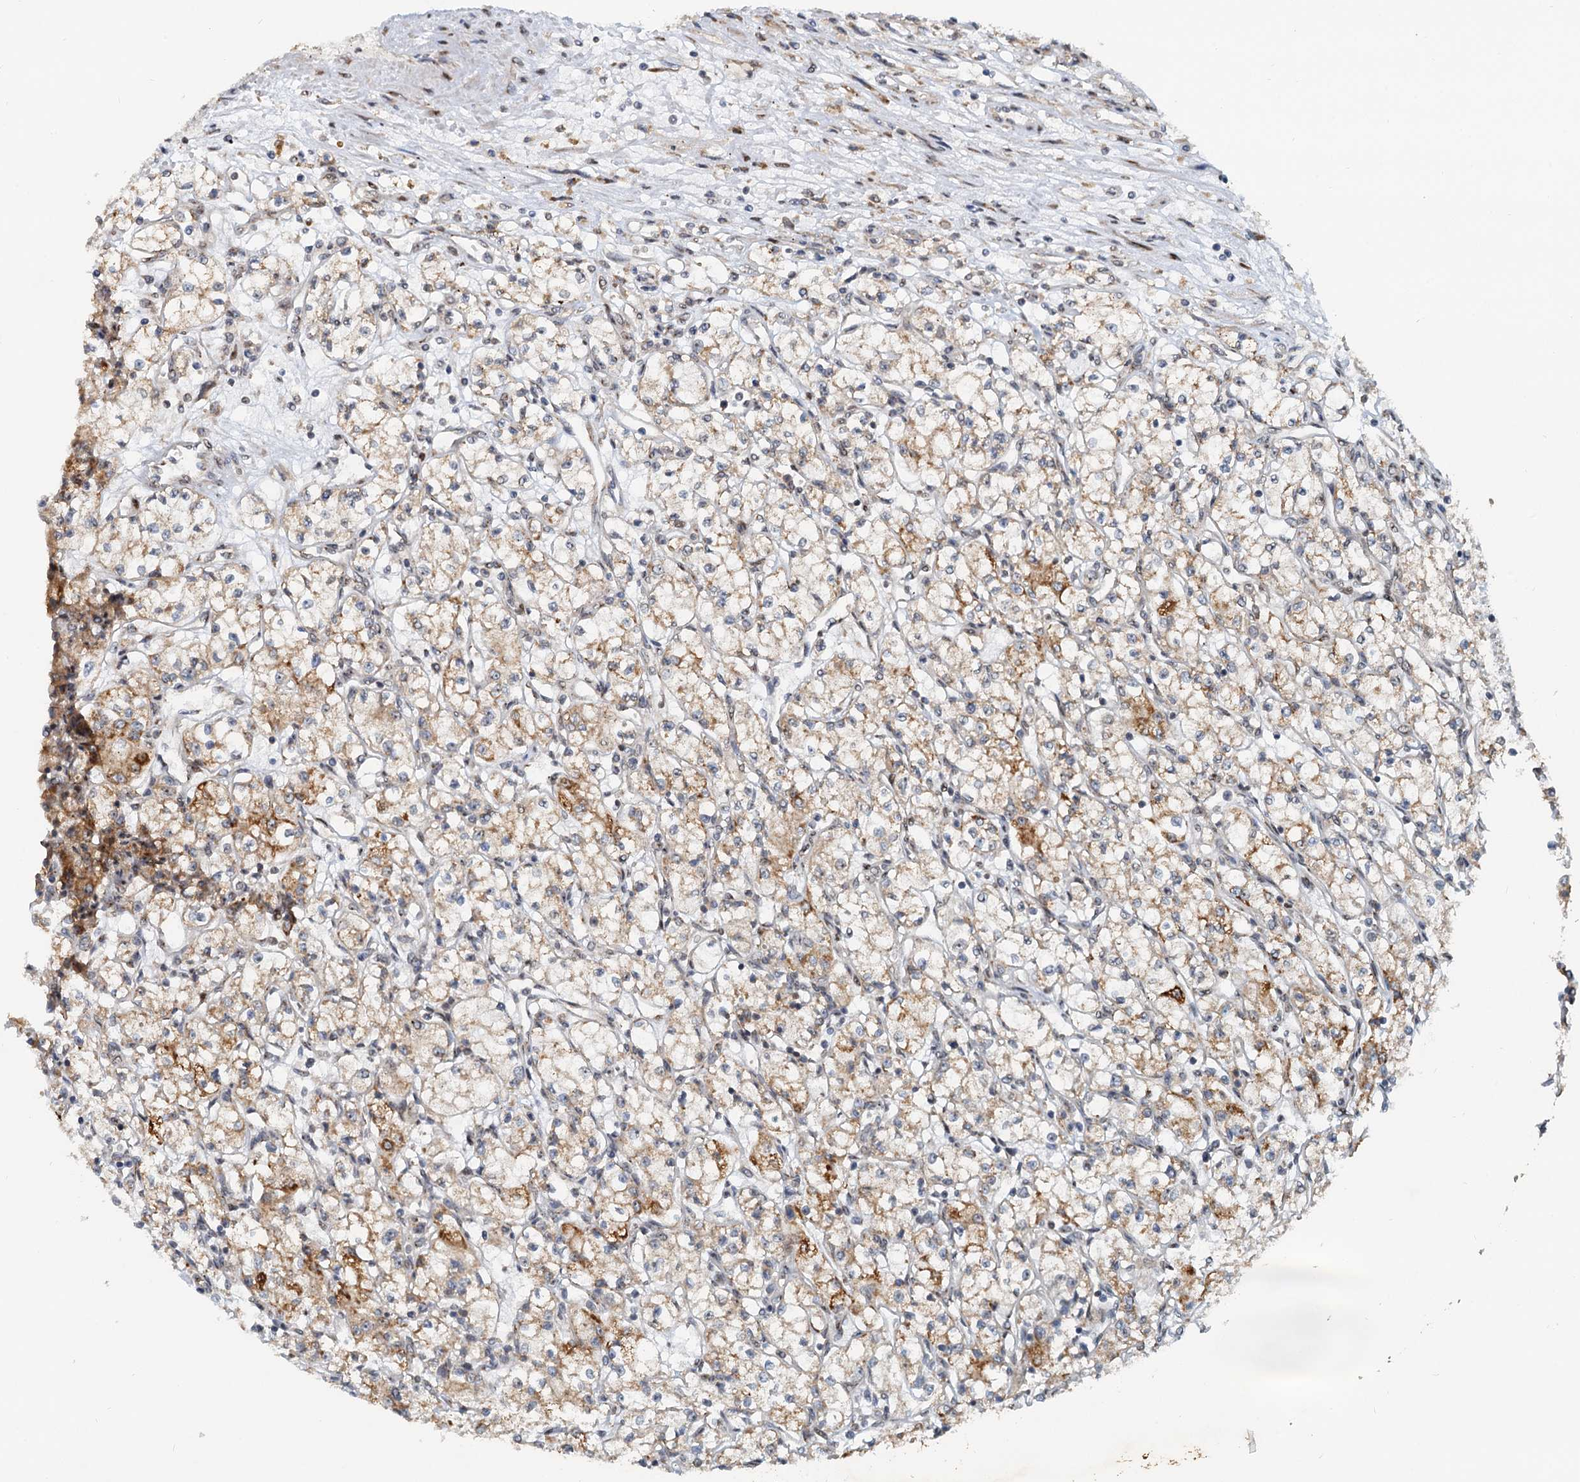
{"staining": {"intensity": "moderate", "quantity": "<25%", "location": "cytoplasmic/membranous"}, "tissue": "renal cancer", "cell_type": "Tumor cells", "image_type": "cancer", "snomed": [{"axis": "morphology", "description": "Adenocarcinoma, NOS"}, {"axis": "topography", "description": "Kidney"}], "caption": "High-magnification brightfield microscopy of renal cancer stained with DAB (3,3'-diaminobenzidine) (brown) and counterstained with hematoxylin (blue). tumor cells exhibit moderate cytoplasmic/membranous positivity is present in approximately<25% of cells.", "gene": "CEP68", "patient": {"sex": "male", "age": 59}}